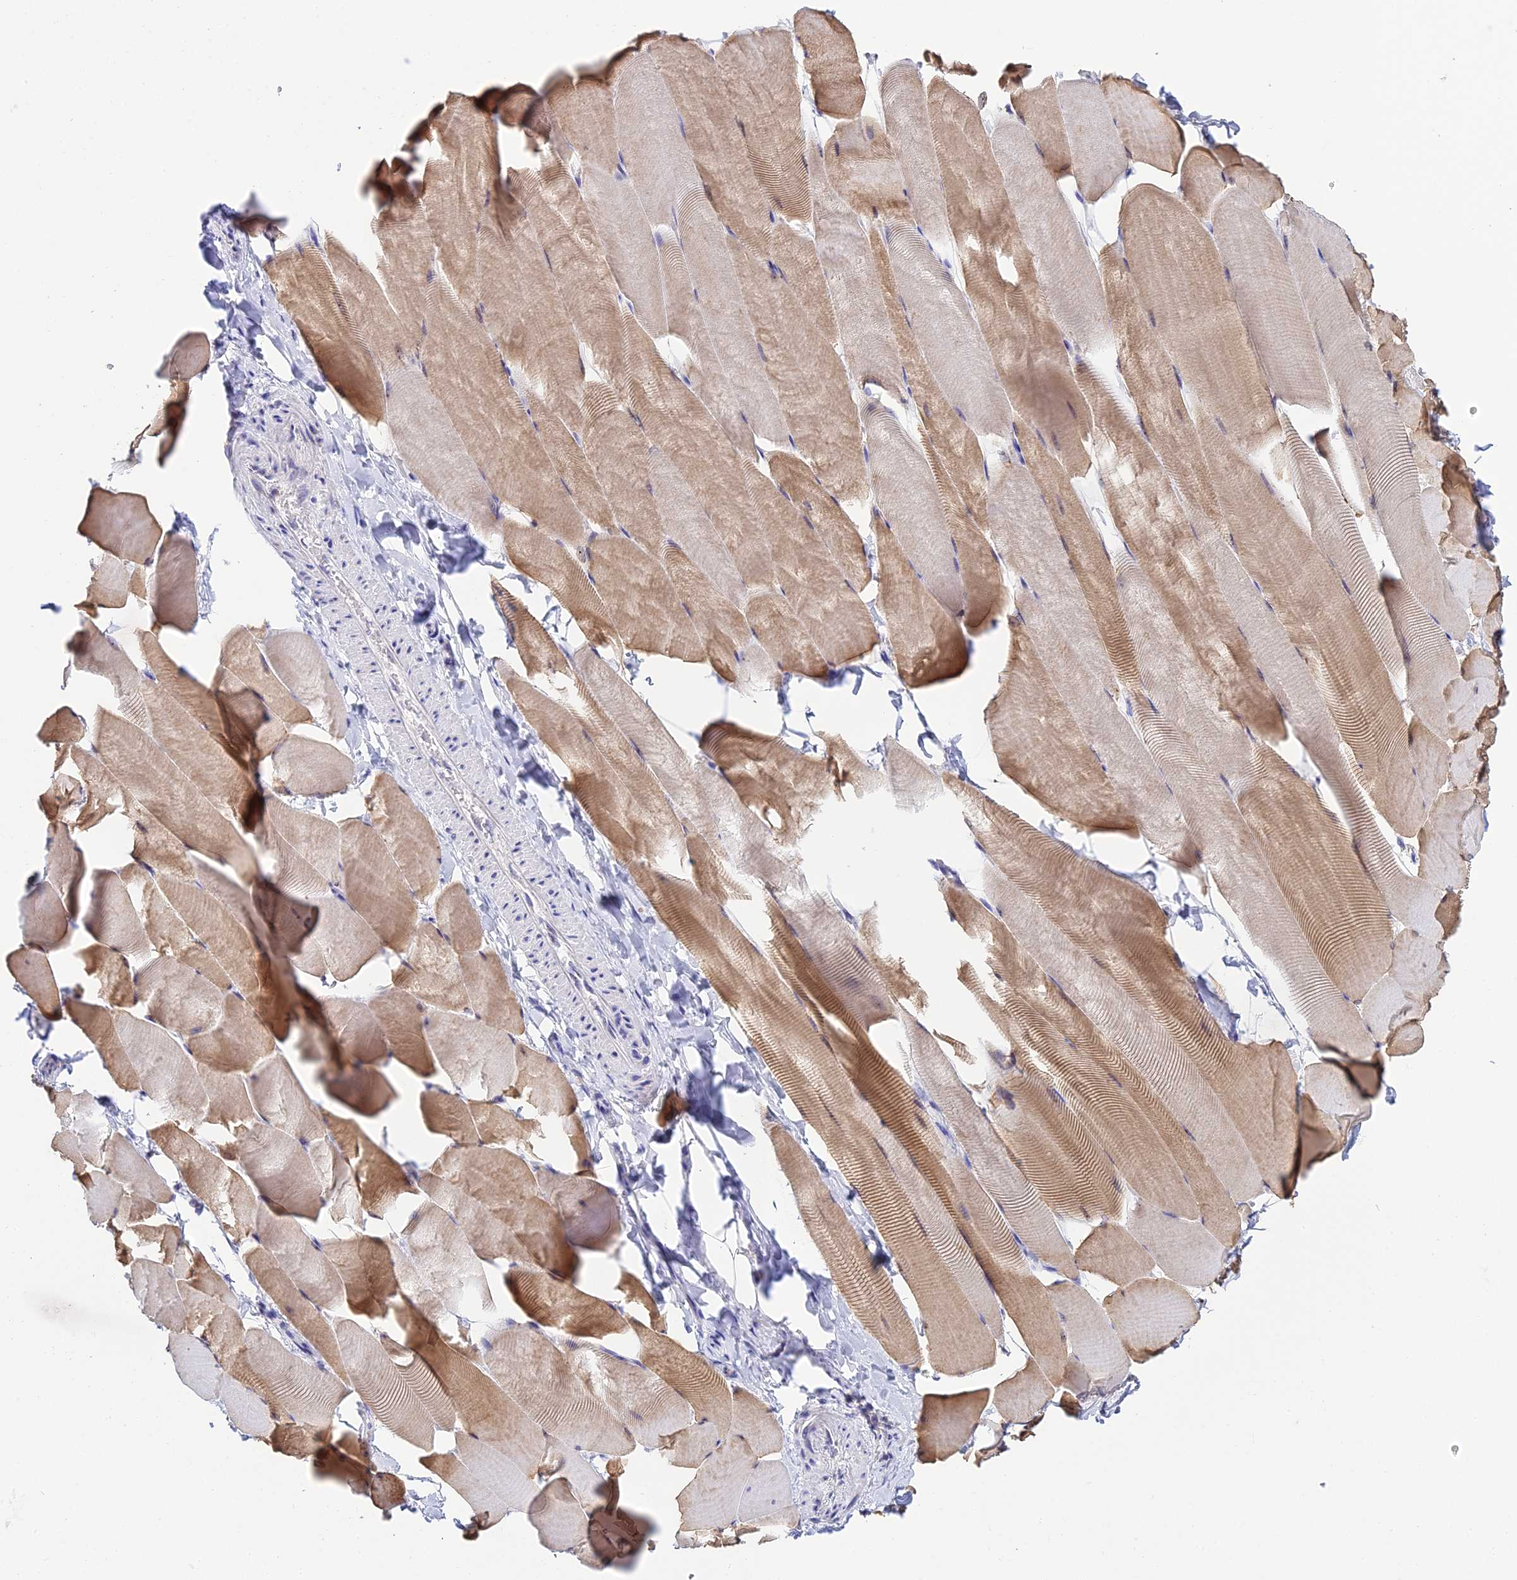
{"staining": {"intensity": "moderate", "quantity": "25%-75%", "location": "cytoplasmic/membranous"}, "tissue": "skeletal muscle", "cell_type": "Myocytes", "image_type": "normal", "snomed": [{"axis": "morphology", "description": "Normal tissue, NOS"}, {"axis": "topography", "description": "Skeletal muscle"}], "caption": "IHC photomicrograph of unremarkable skeletal muscle: skeletal muscle stained using immunohistochemistry demonstrates medium levels of moderate protein expression localized specifically in the cytoplasmic/membranous of myocytes, appearing as a cytoplasmic/membranous brown color.", "gene": "PLPP4", "patient": {"sex": "male", "age": 25}}